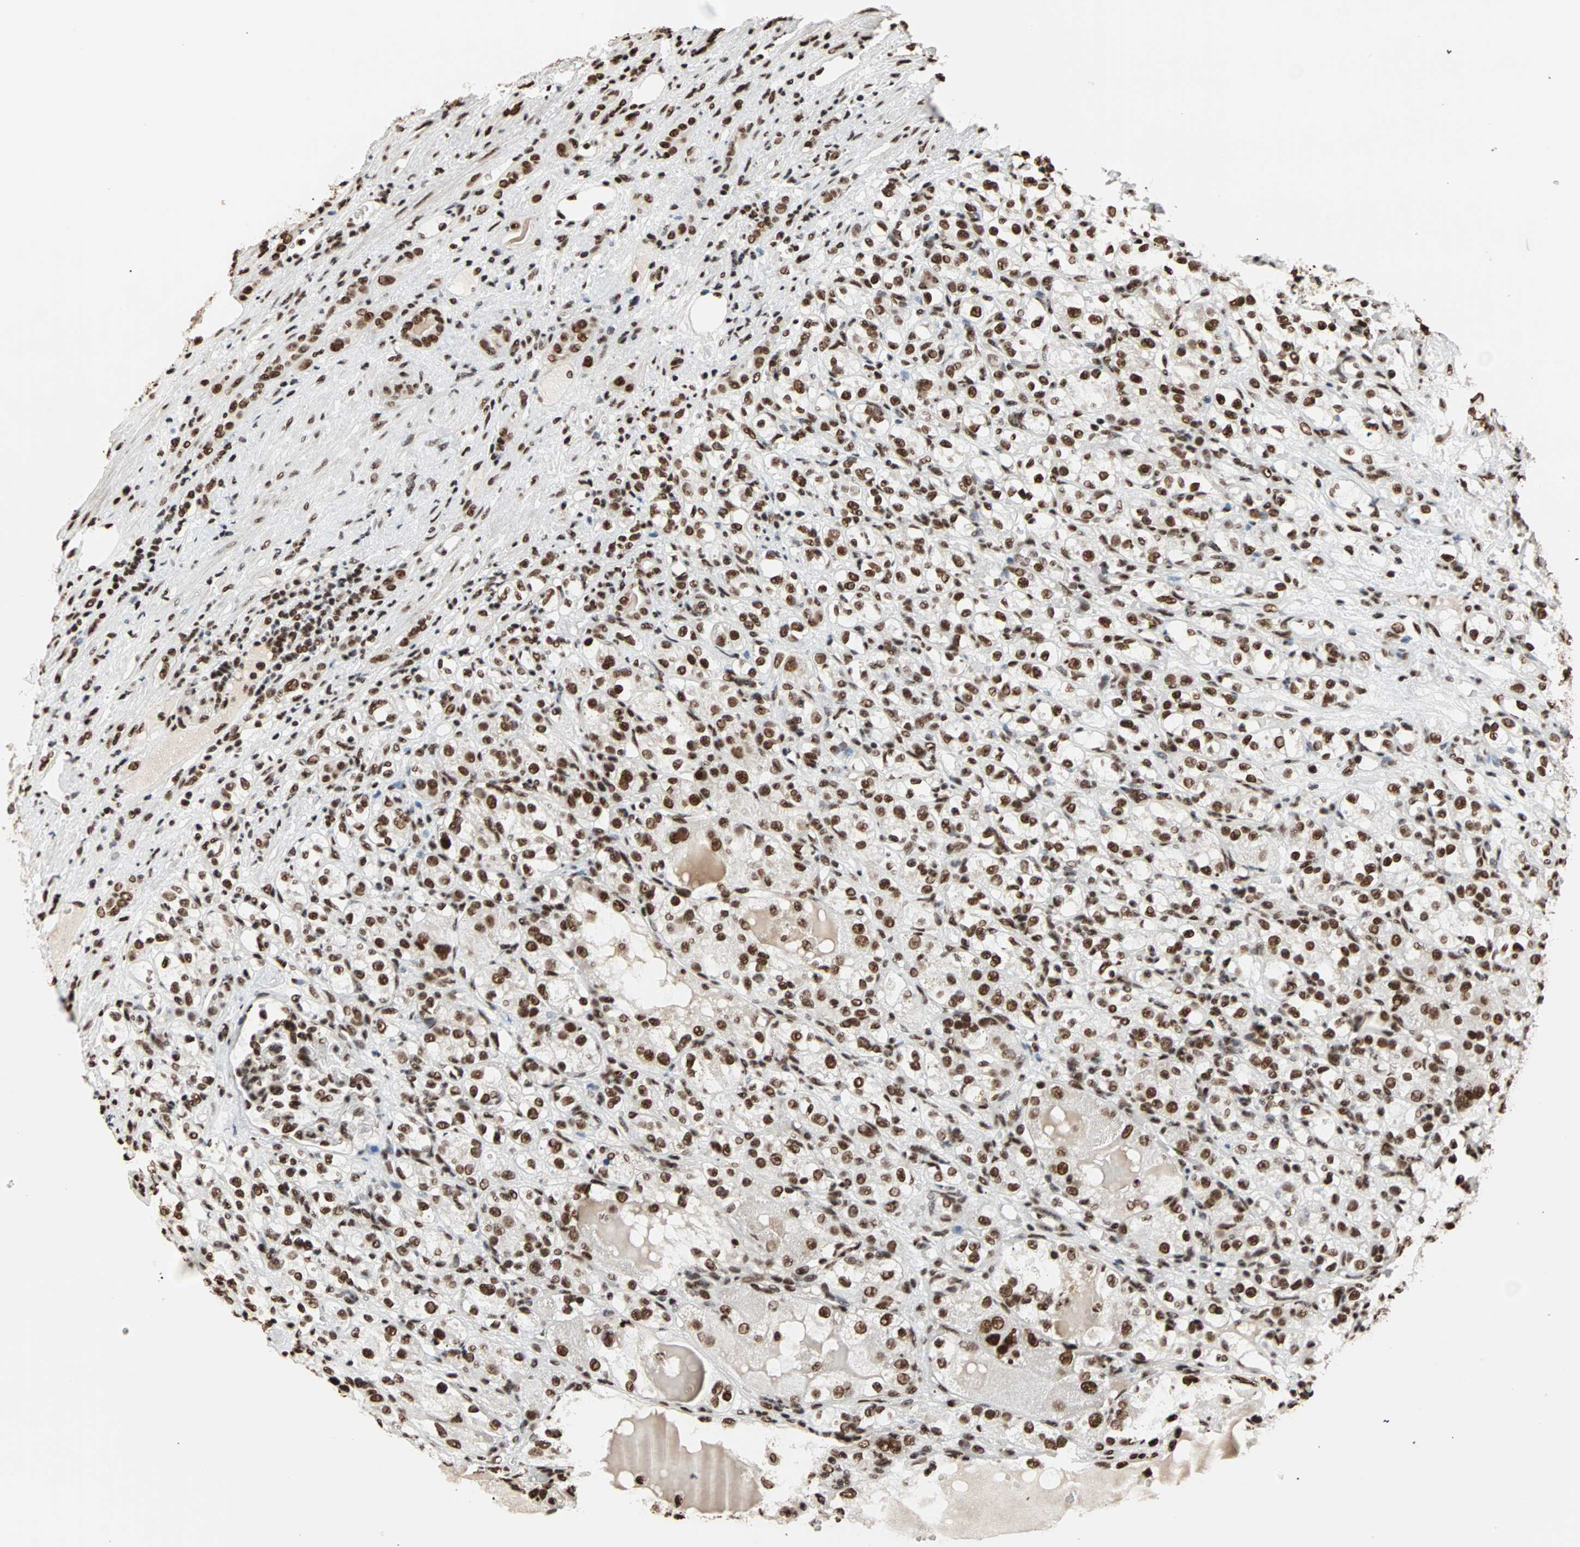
{"staining": {"intensity": "strong", "quantity": ">75%", "location": "nuclear"}, "tissue": "renal cancer", "cell_type": "Tumor cells", "image_type": "cancer", "snomed": [{"axis": "morphology", "description": "Normal tissue, NOS"}, {"axis": "morphology", "description": "Adenocarcinoma, NOS"}, {"axis": "topography", "description": "Kidney"}], "caption": "This is a histology image of IHC staining of renal adenocarcinoma, which shows strong staining in the nuclear of tumor cells.", "gene": "ILF2", "patient": {"sex": "male", "age": 61}}